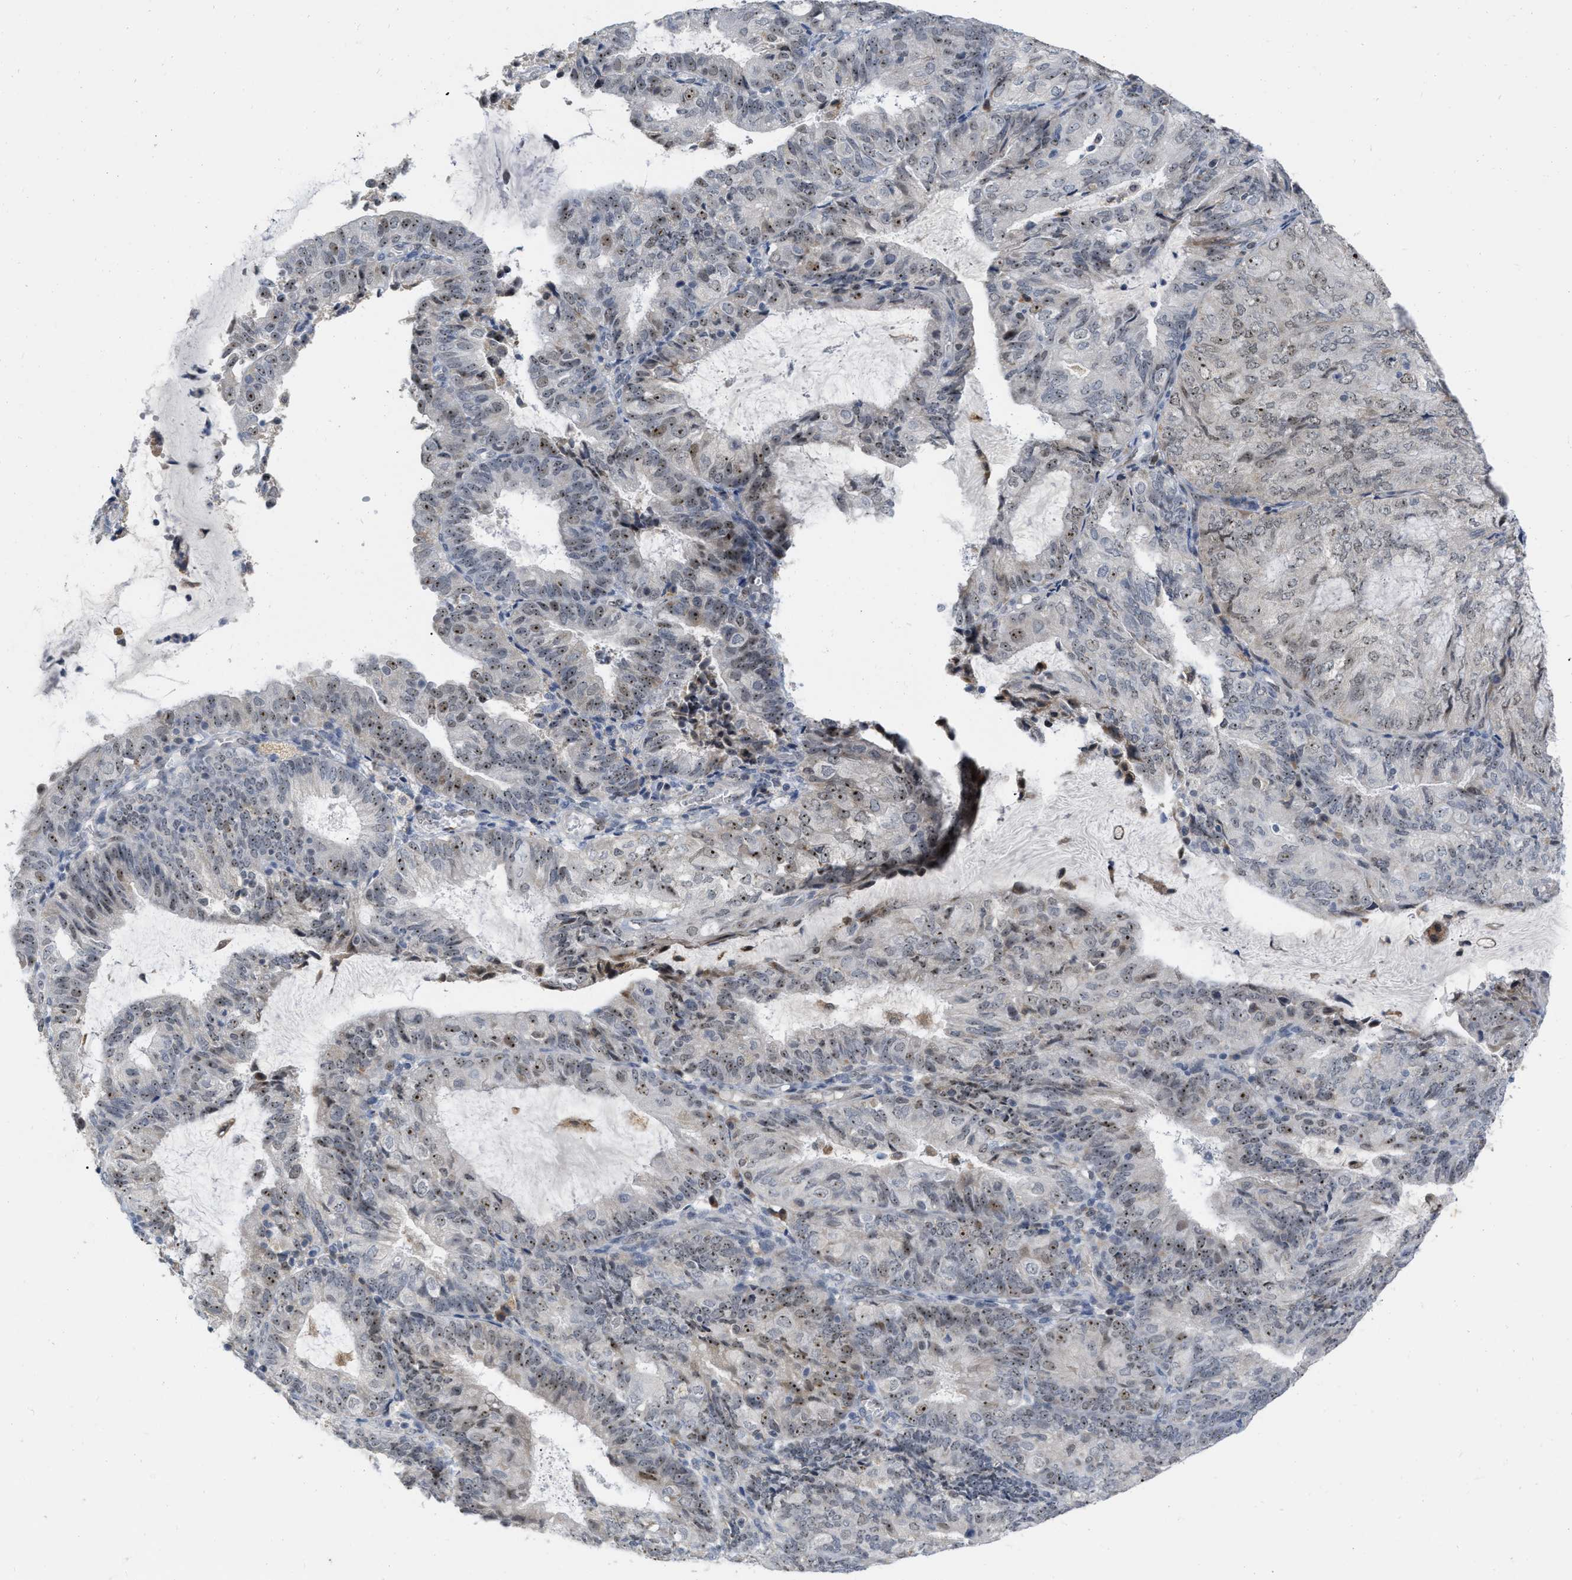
{"staining": {"intensity": "moderate", "quantity": "25%-75%", "location": "nuclear"}, "tissue": "endometrial cancer", "cell_type": "Tumor cells", "image_type": "cancer", "snomed": [{"axis": "morphology", "description": "Adenocarcinoma, NOS"}, {"axis": "topography", "description": "Endometrium"}], "caption": "Immunohistochemistry of adenocarcinoma (endometrial) shows medium levels of moderate nuclear positivity in approximately 25%-75% of tumor cells.", "gene": "ELAC2", "patient": {"sex": "female", "age": 81}}